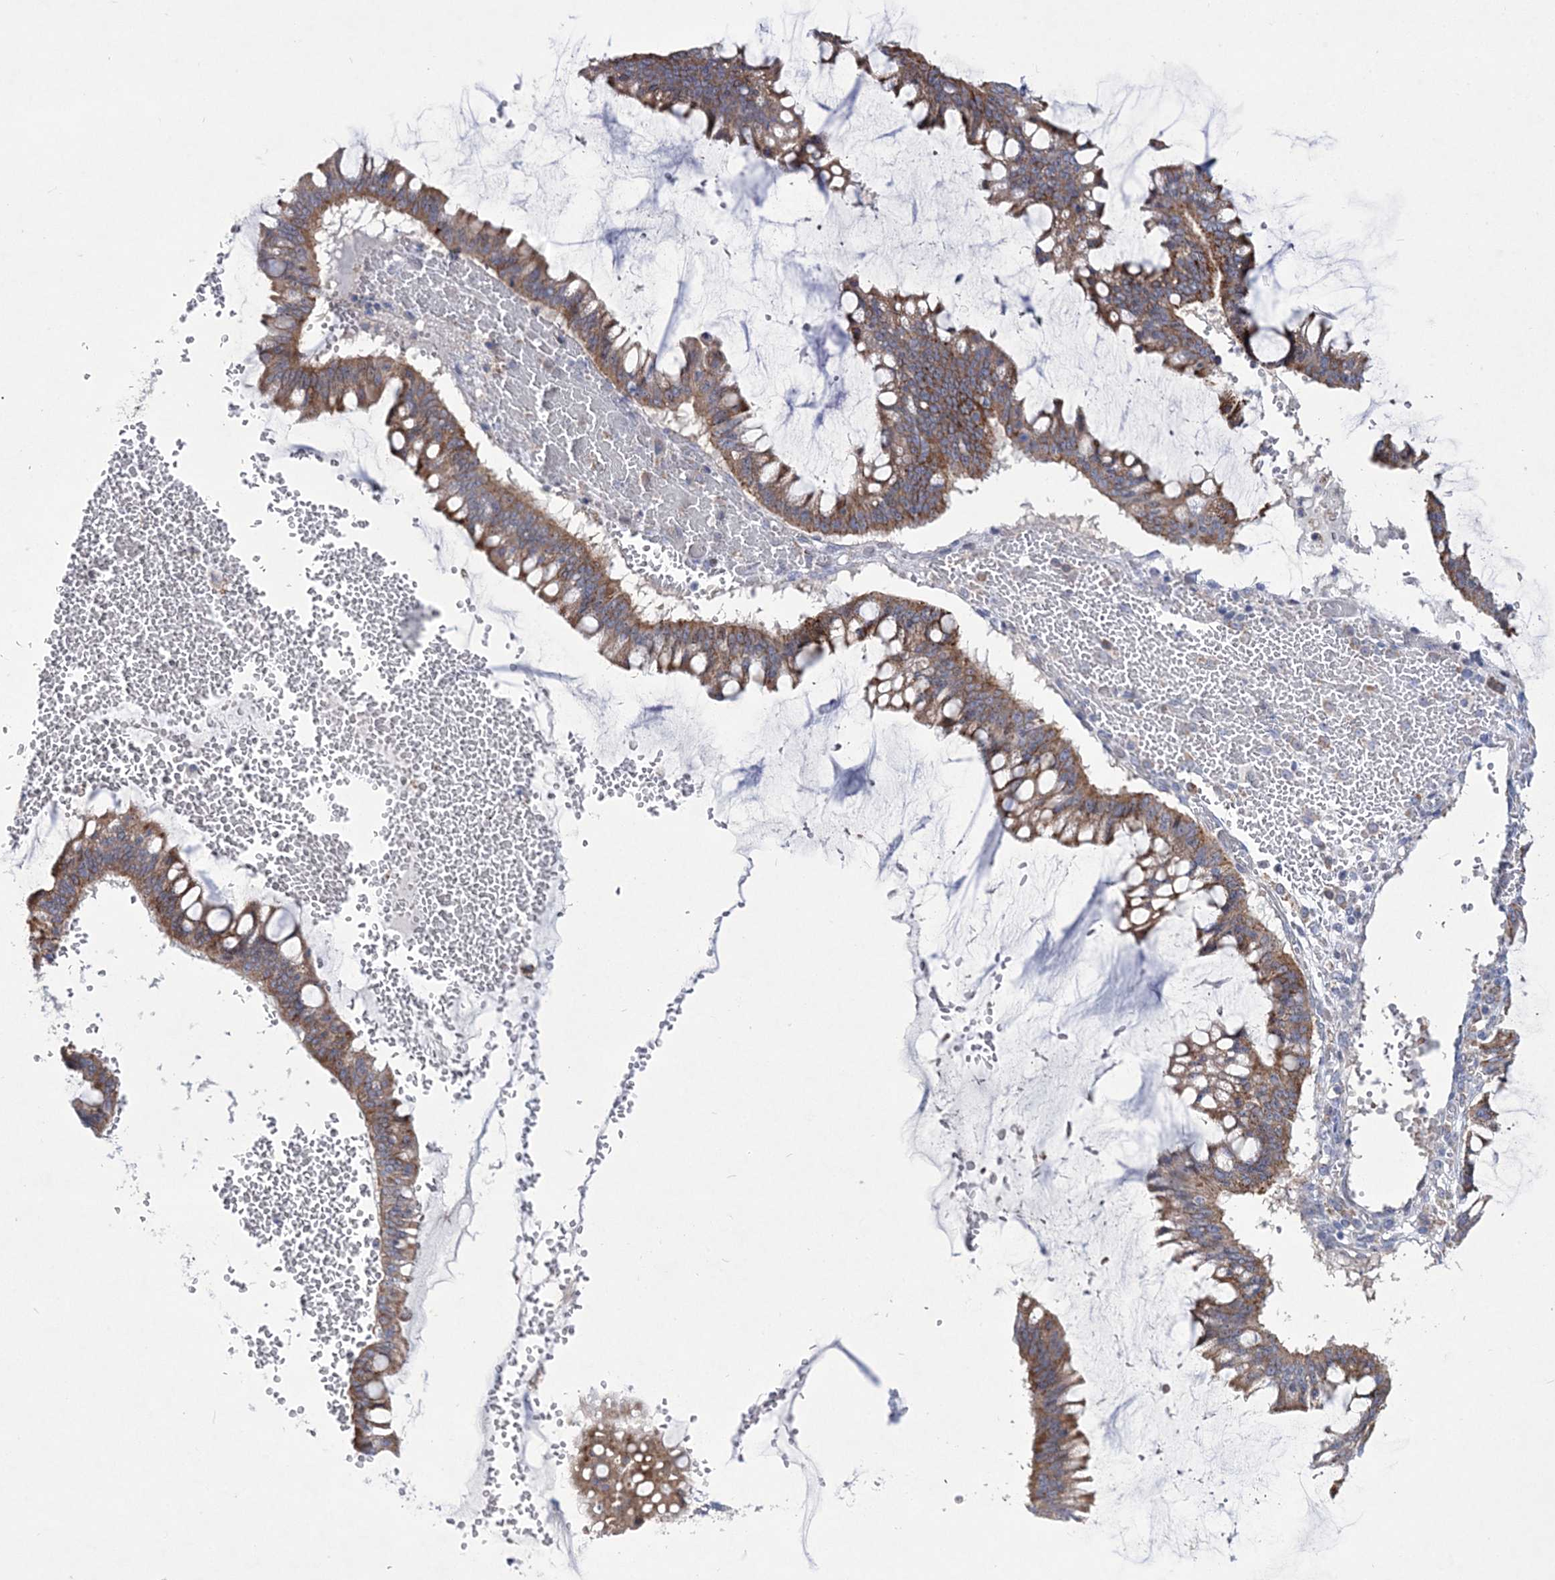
{"staining": {"intensity": "moderate", "quantity": ">75%", "location": "cytoplasmic/membranous"}, "tissue": "ovarian cancer", "cell_type": "Tumor cells", "image_type": "cancer", "snomed": [{"axis": "morphology", "description": "Cystadenocarcinoma, mucinous, NOS"}, {"axis": "topography", "description": "Ovary"}], "caption": "Ovarian mucinous cystadenocarcinoma was stained to show a protein in brown. There is medium levels of moderate cytoplasmic/membranous staining in approximately >75% of tumor cells.", "gene": "ANO1", "patient": {"sex": "female", "age": 73}}